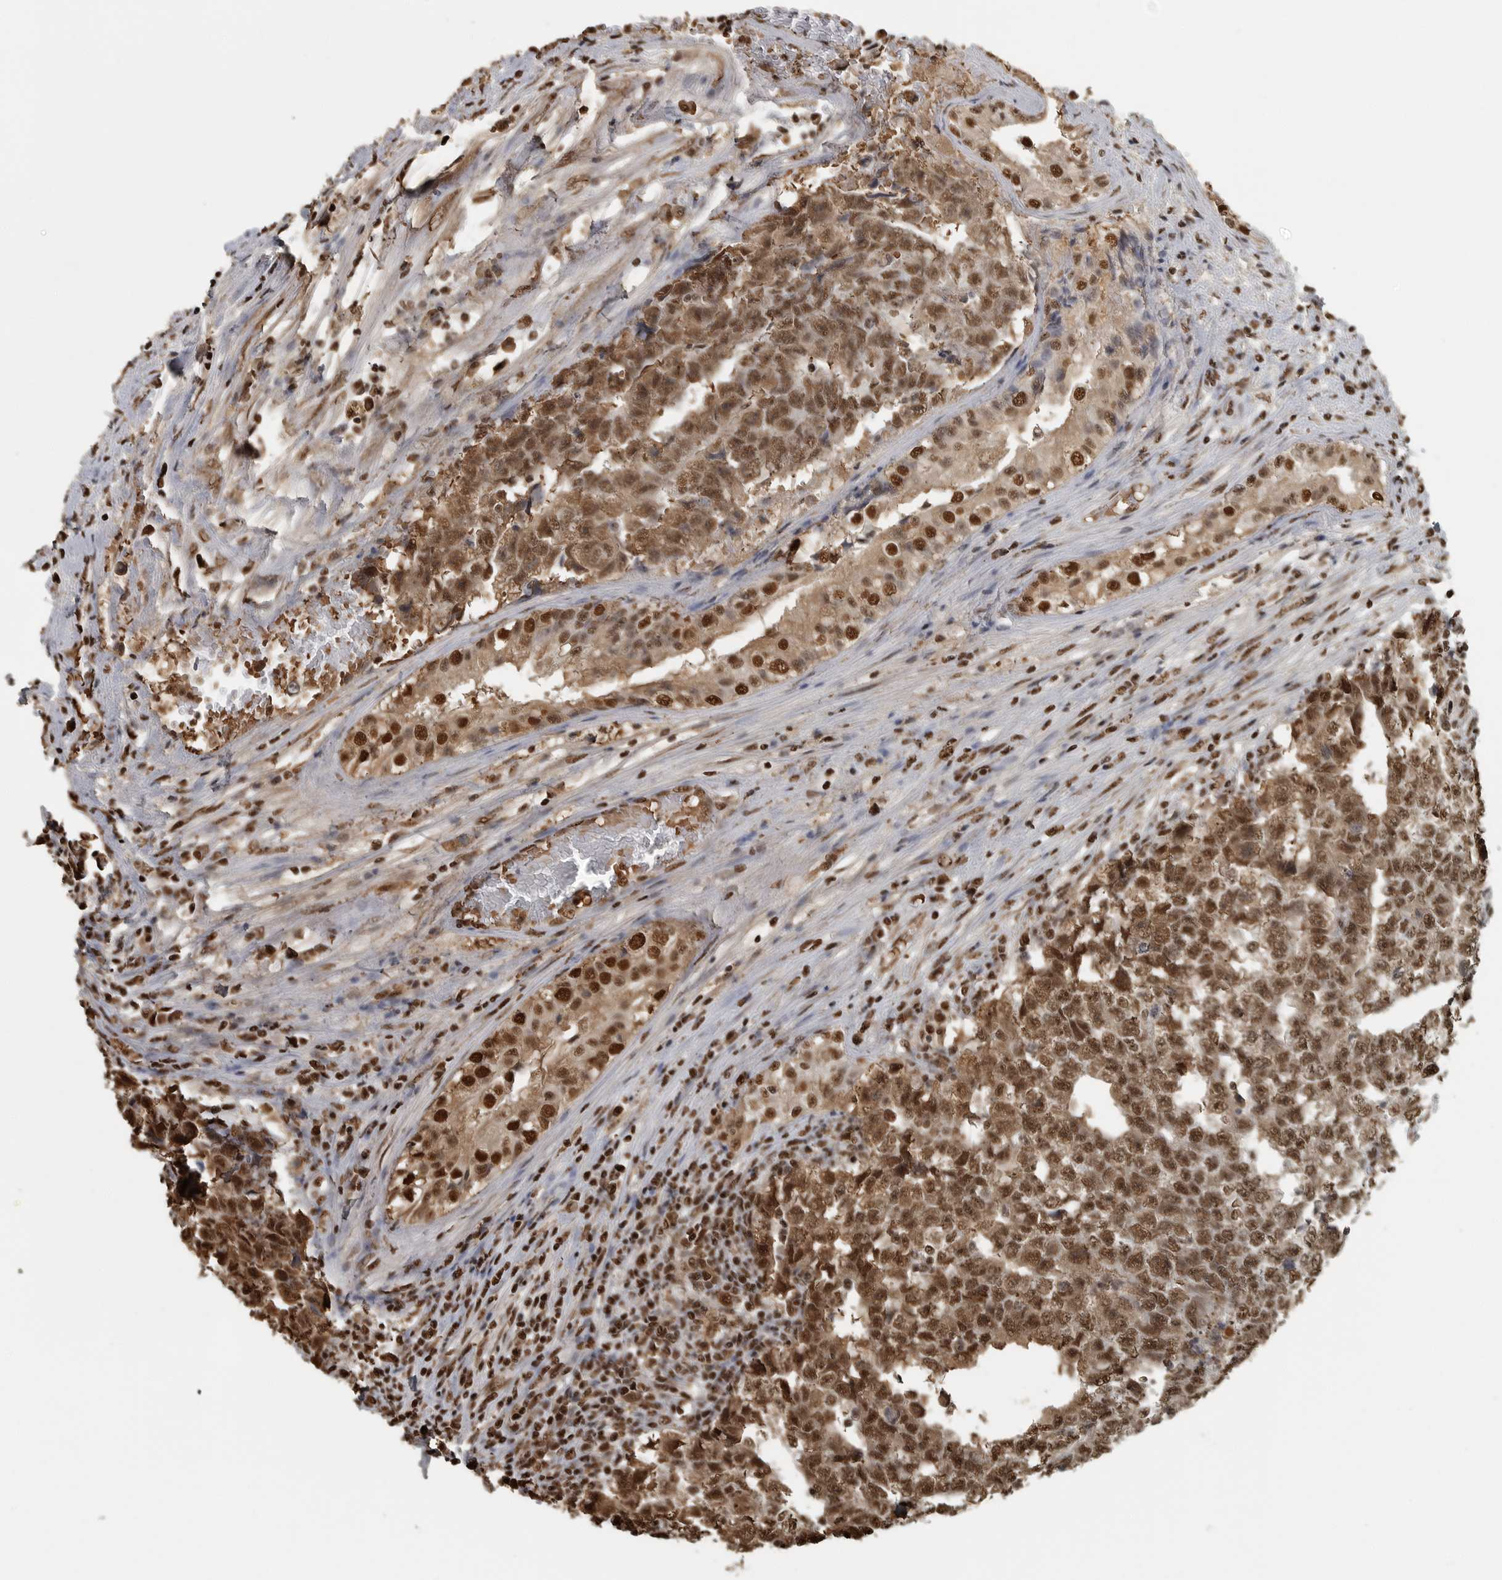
{"staining": {"intensity": "moderate", "quantity": ">75%", "location": "cytoplasmic/membranous,nuclear"}, "tissue": "testis cancer", "cell_type": "Tumor cells", "image_type": "cancer", "snomed": [{"axis": "morphology", "description": "Carcinoma, Embryonal, NOS"}, {"axis": "topography", "description": "Testis"}], "caption": "This is a photomicrograph of immunohistochemistry staining of testis embryonal carcinoma, which shows moderate staining in the cytoplasmic/membranous and nuclear of tumor cells.", "gene": "TGS1", "patient": {"sex": "male", "age": 25}}